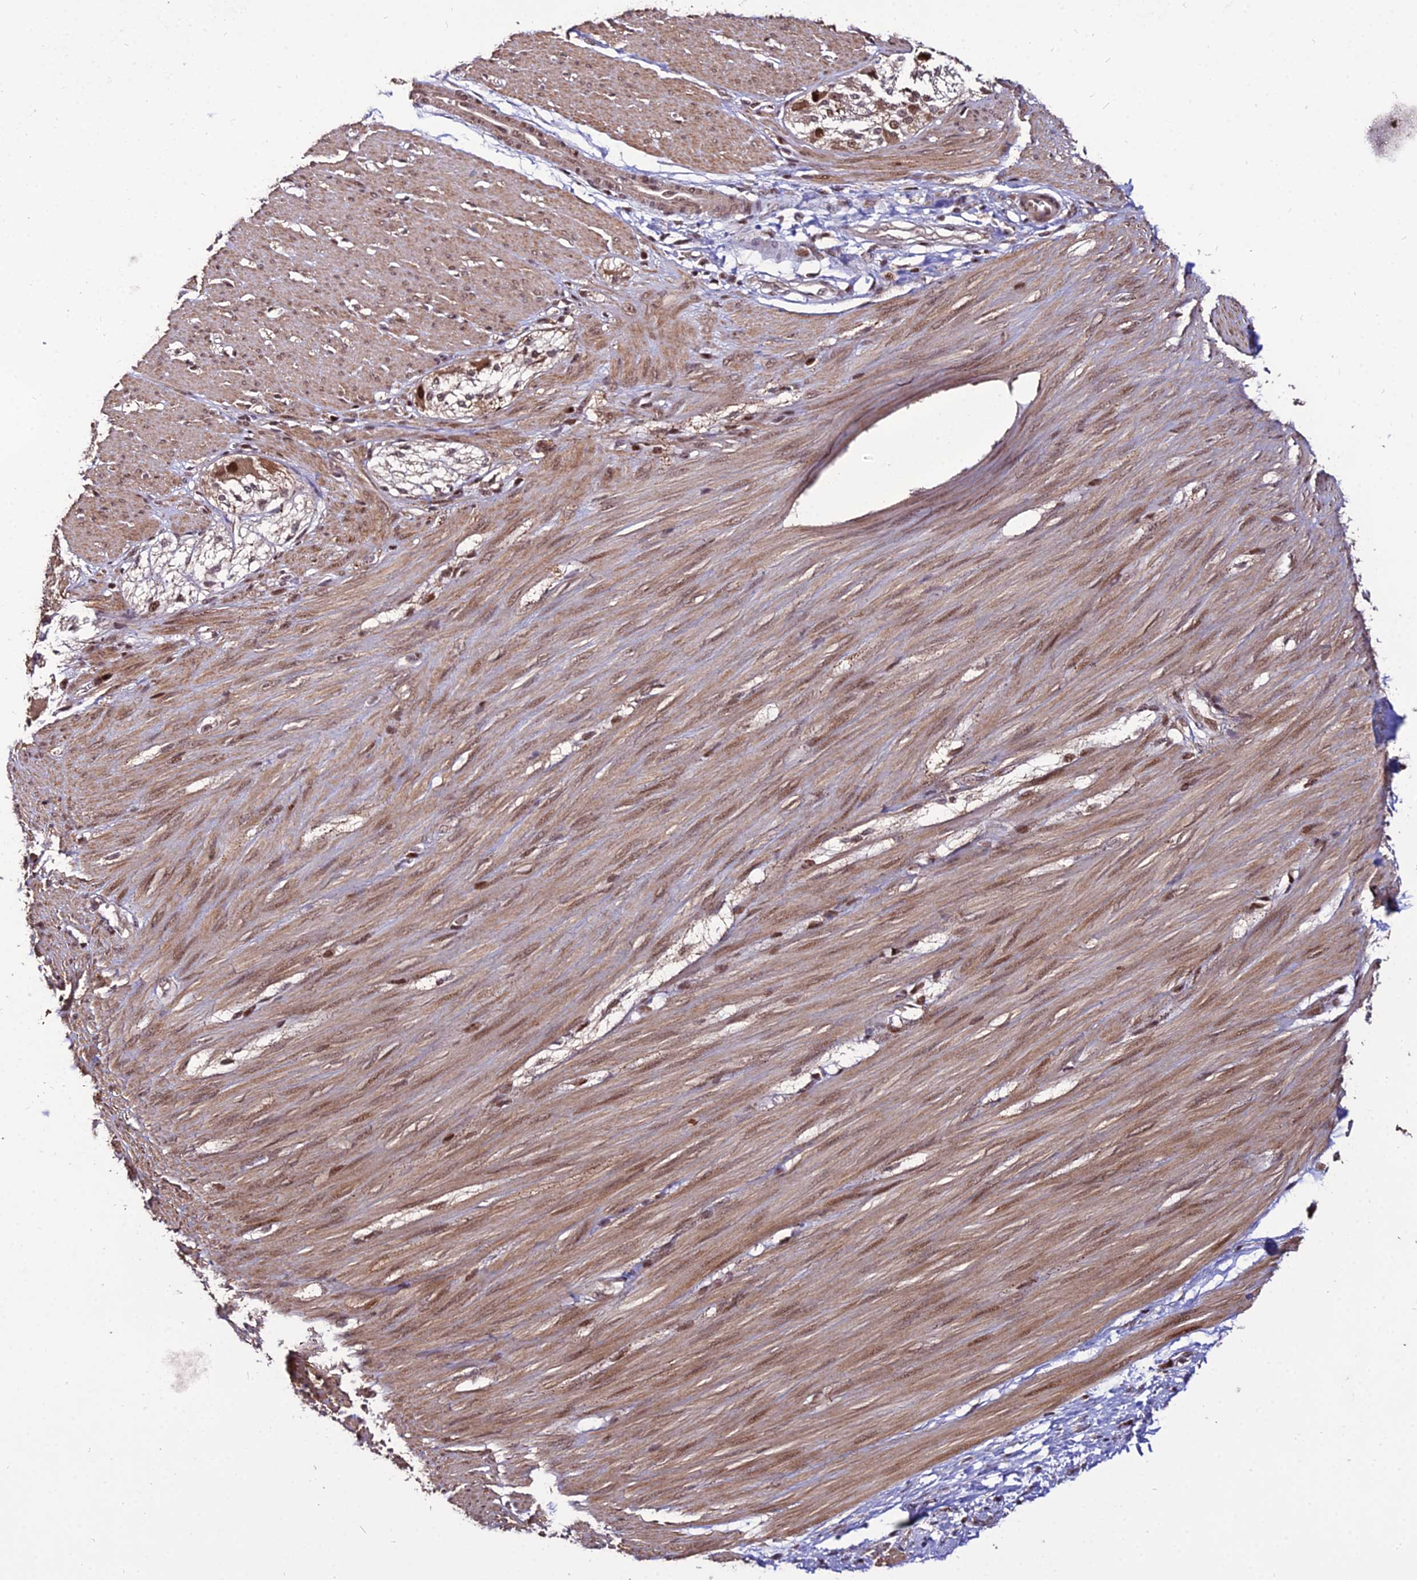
{"staining": {"intensity": "moderate", "quantity": ">75%", "location": "cytoplasmic/membranous,nuclear"}, "tissue": "smooth muscle", "cell_type": "Smooth muscle cells", "image_type": "normal", "snomed": [{"axis": "morphology", "description": "Normal tissue, NOS"}, {"axis": "morphology", "description": "Adenocarcinoma, NOS"}, {"axis": "topography", "description": "Colon"}, {"axis": "topography", "description": "Peripheral nerve tissue"}], "caption": "The photomicrograph shows immunohistochemical staining of unremarkable smooth muscle. There is moderate cytoplasmic/membranous,nuclear positivity is identified in about >75% of smooth muscle cells. The staining was performed using DAB (3,3'-diaminobenzidine) to visualize the protein expression in brown, while the nuclei were stained in blue with hematoxylin (Magnification: 20x).", "gene": "CIB3", "patient": {"sex": "male", "age": 14}}